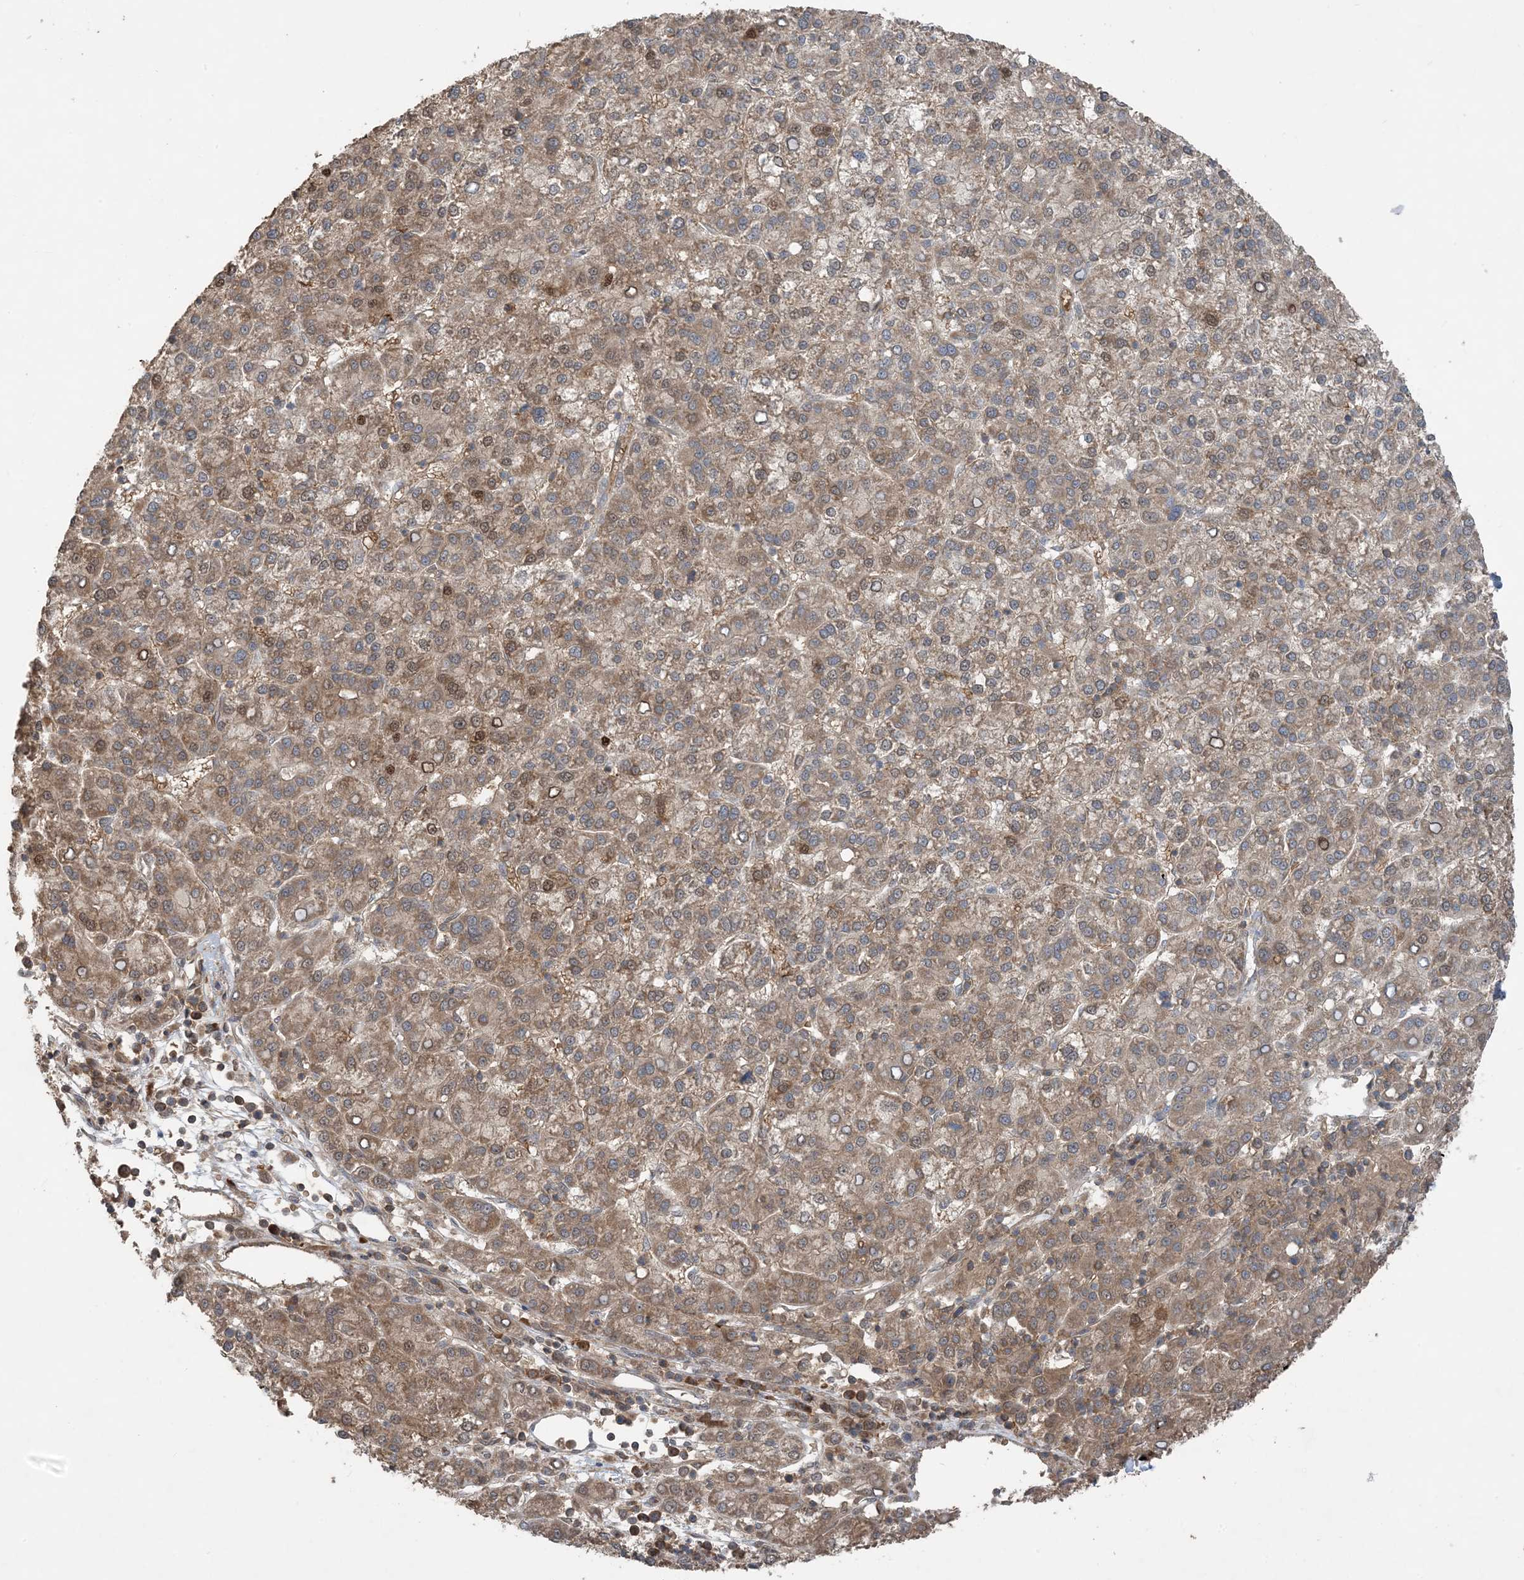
{"staining": {"intensity": "moderate", "quantity": ">75%", "location": "cytoplasmic/membranous"}, "tissue": "liver cancer", "cell_type": "Tumor cells", "image_type": "cancer", "snomed": [{"axis": "morphology", "description": "Carcinoma, Hepatocellular, NOS"}, {"axis": "topography", "description": "Liver"}], "caption": "Protein staining of liver cancer tissue displays moderate cytoplasmic/membranous staining in about >75% of tumor cells.", "gene": "PUSL1", "patient": {"sex": "female", "age": 58}}